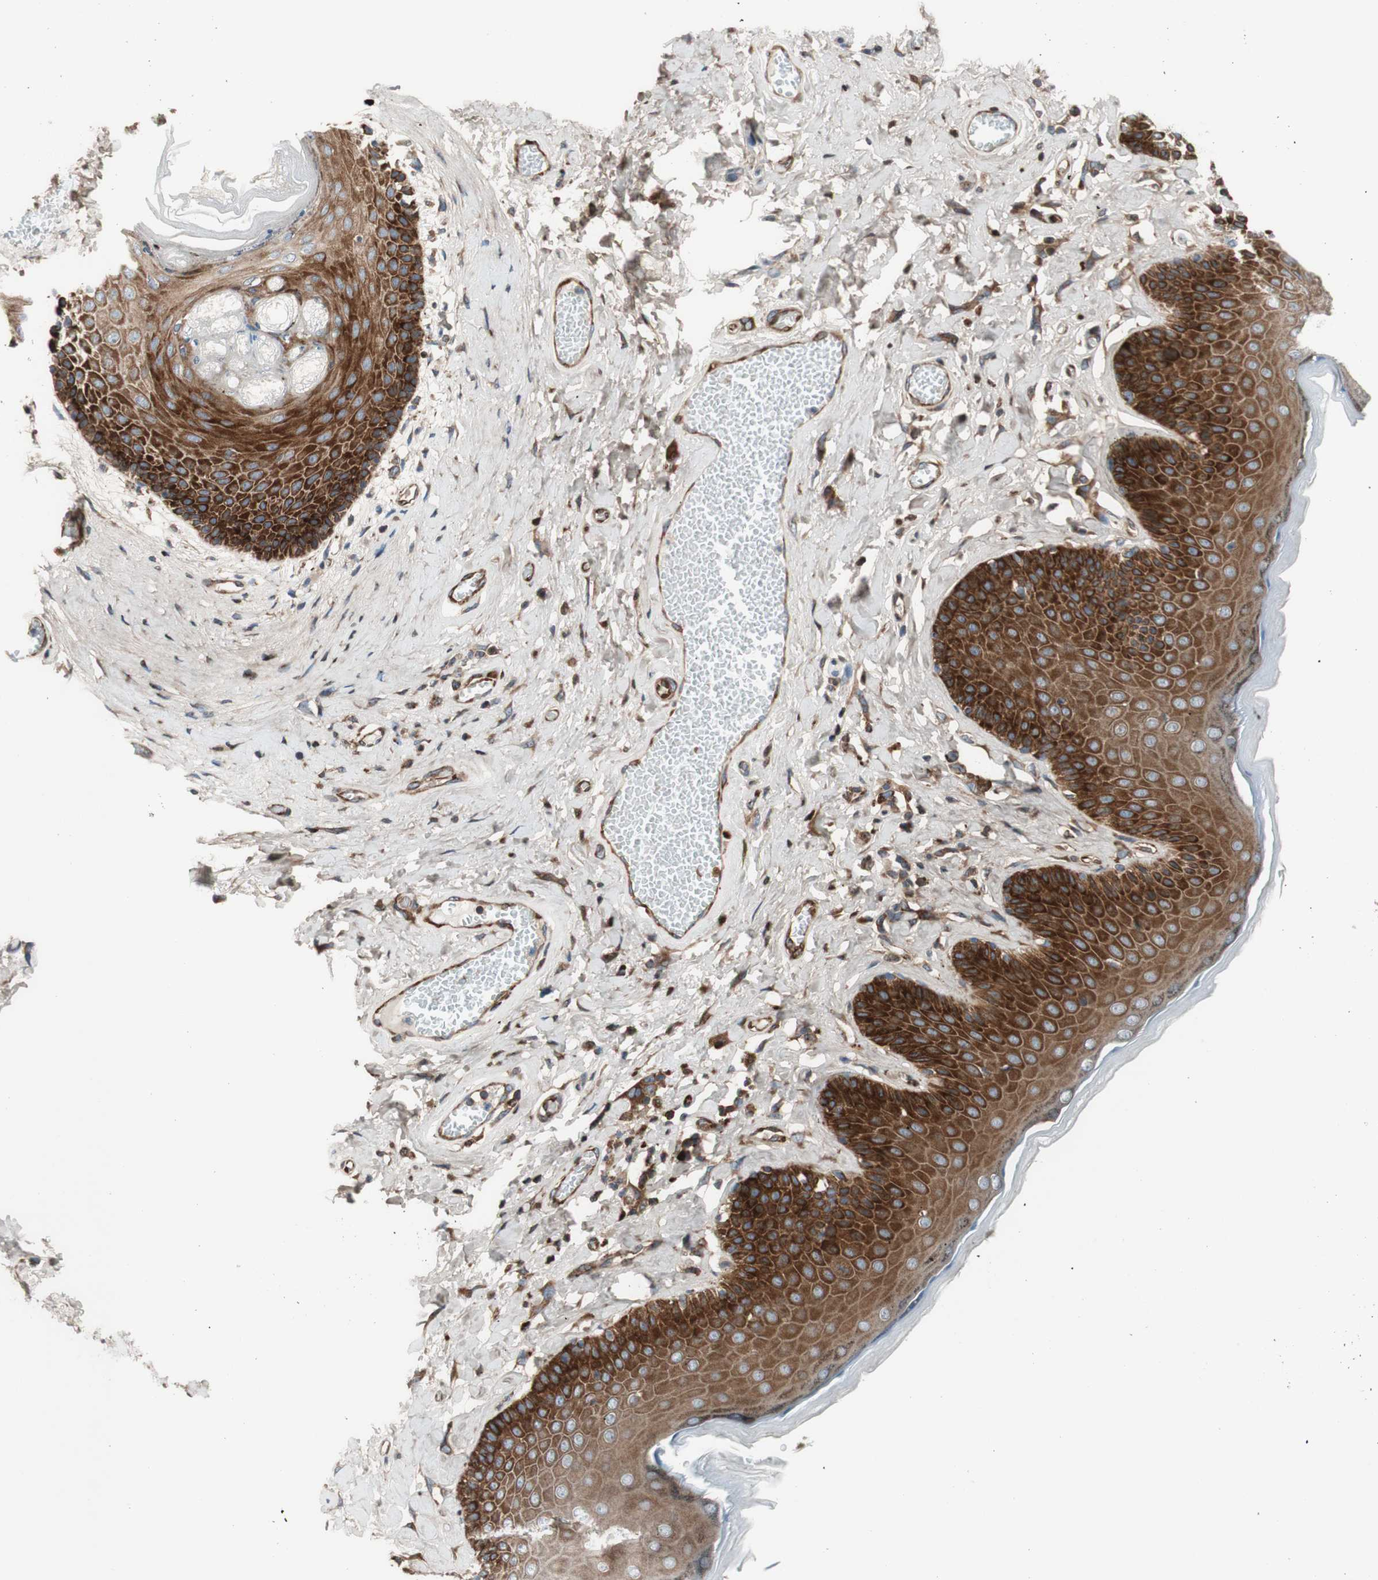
{"staining": {"intensity": "strong", "quantity": ">75%", "location": "cytoplasmic/membranous"}, "tissue": "skin", "cell_type": "Epidermal cells", "image_type": "normal", "snomed": [{"axis": "morphology", "description": "Normal tissue, NOS"}, {"axis": "topography", "description": "Anal"}], "caption": "A high-resolution image shows IHC staining of normal skin, which demonstrates strong cytoplasmic/membranous positivity in approximately >75% of epidermal cells.", "gene": "CCN4", "patient": {"sex": "male", "age": 69}}